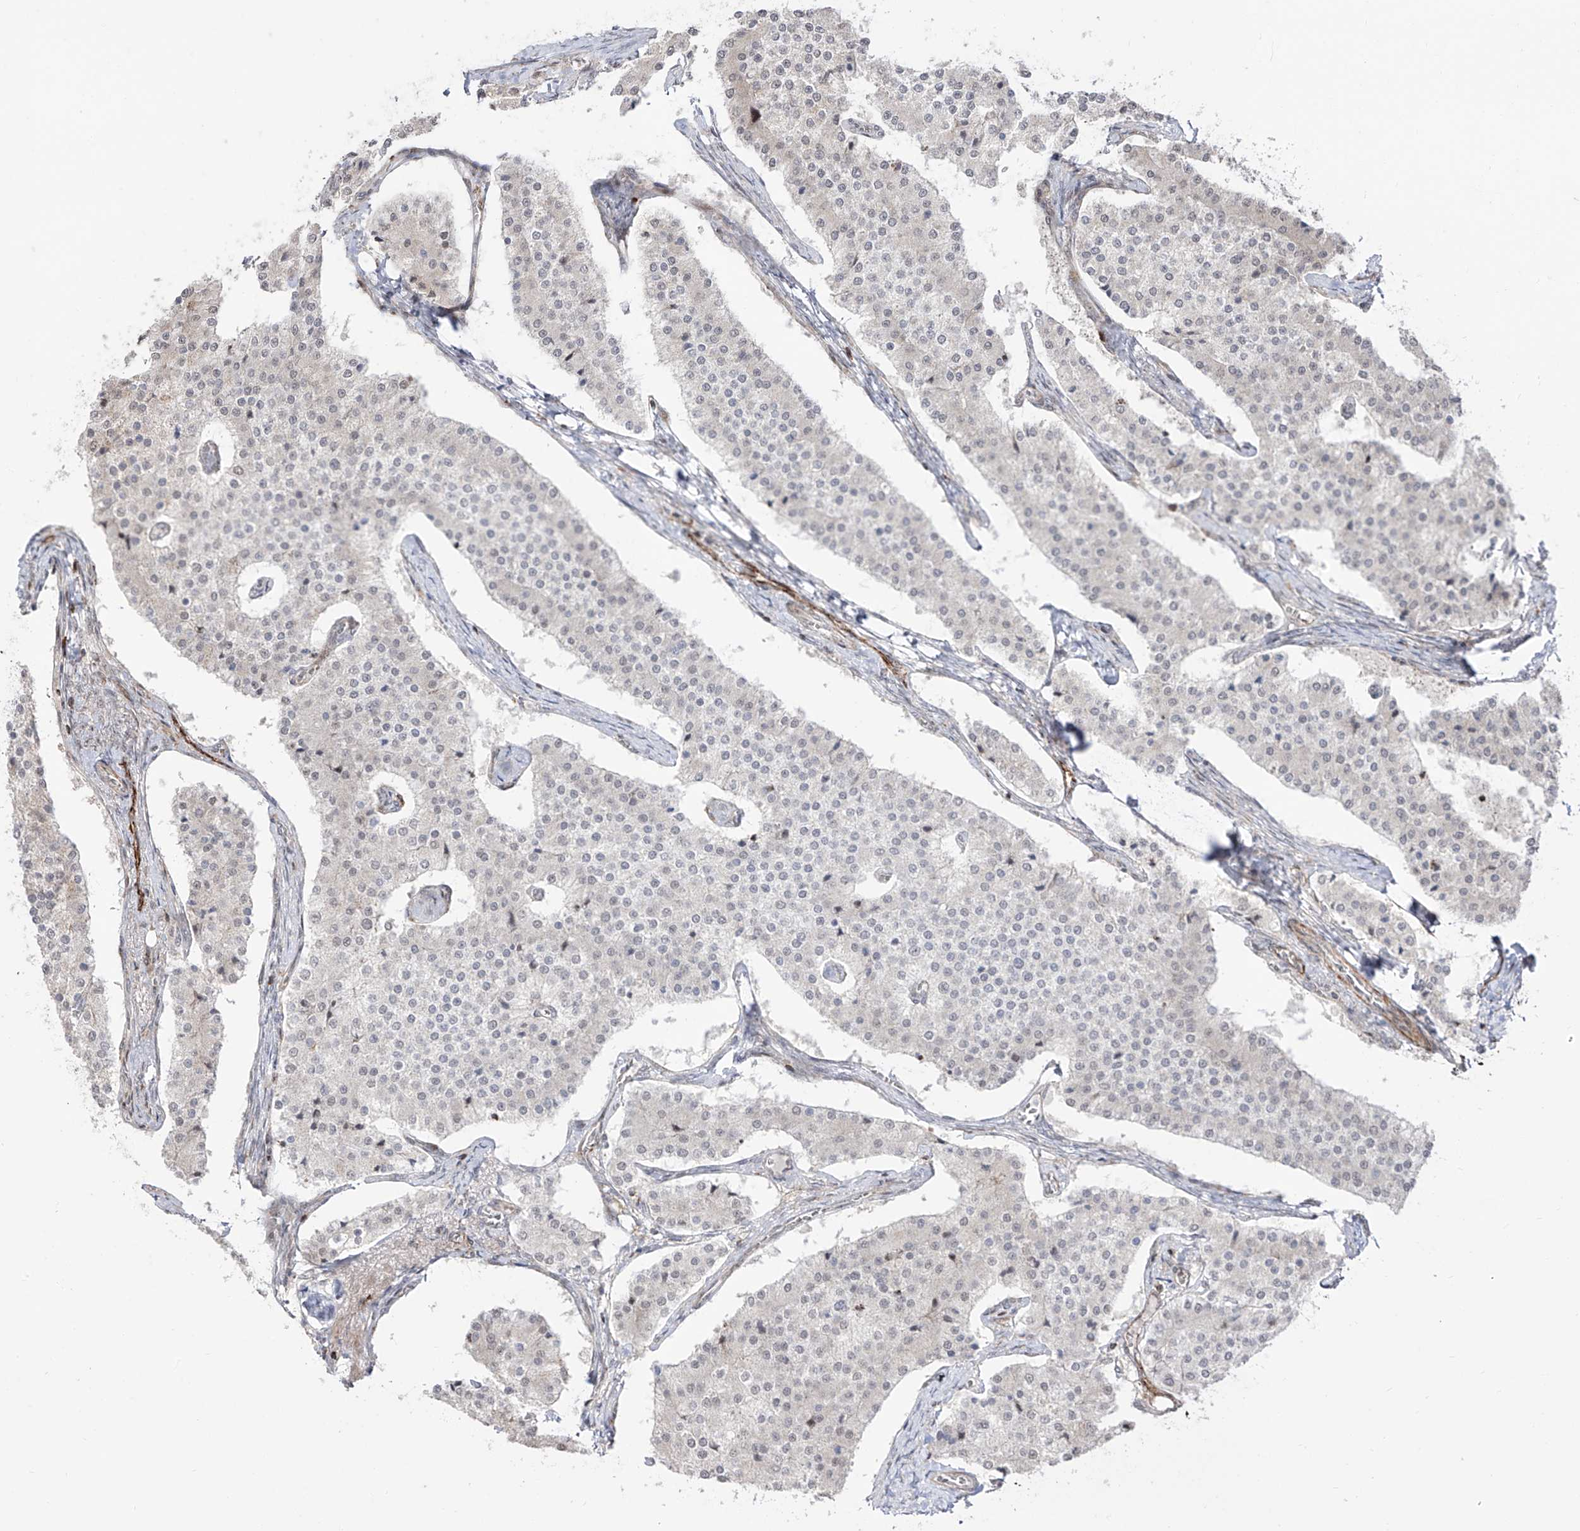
{"staining": {"intensity": "negative", "quantity": "none", "location": "none"}, "tissue": "carcinoid", "cell_type": "Tumor cells", "image_type": "cancer", "snomed": [{"axis": "morphology", "description": "Carcinoid, malignant, NOS"}, {"axis": "topography", "description": "Colon"}], "caption": "Tumor cells are negative for brown protein staining in carcinoid. (IHC, brightfield microscopy, high magnification).", "gene": "ZNF180", "patient": {"sex": "female", "age": 52}}